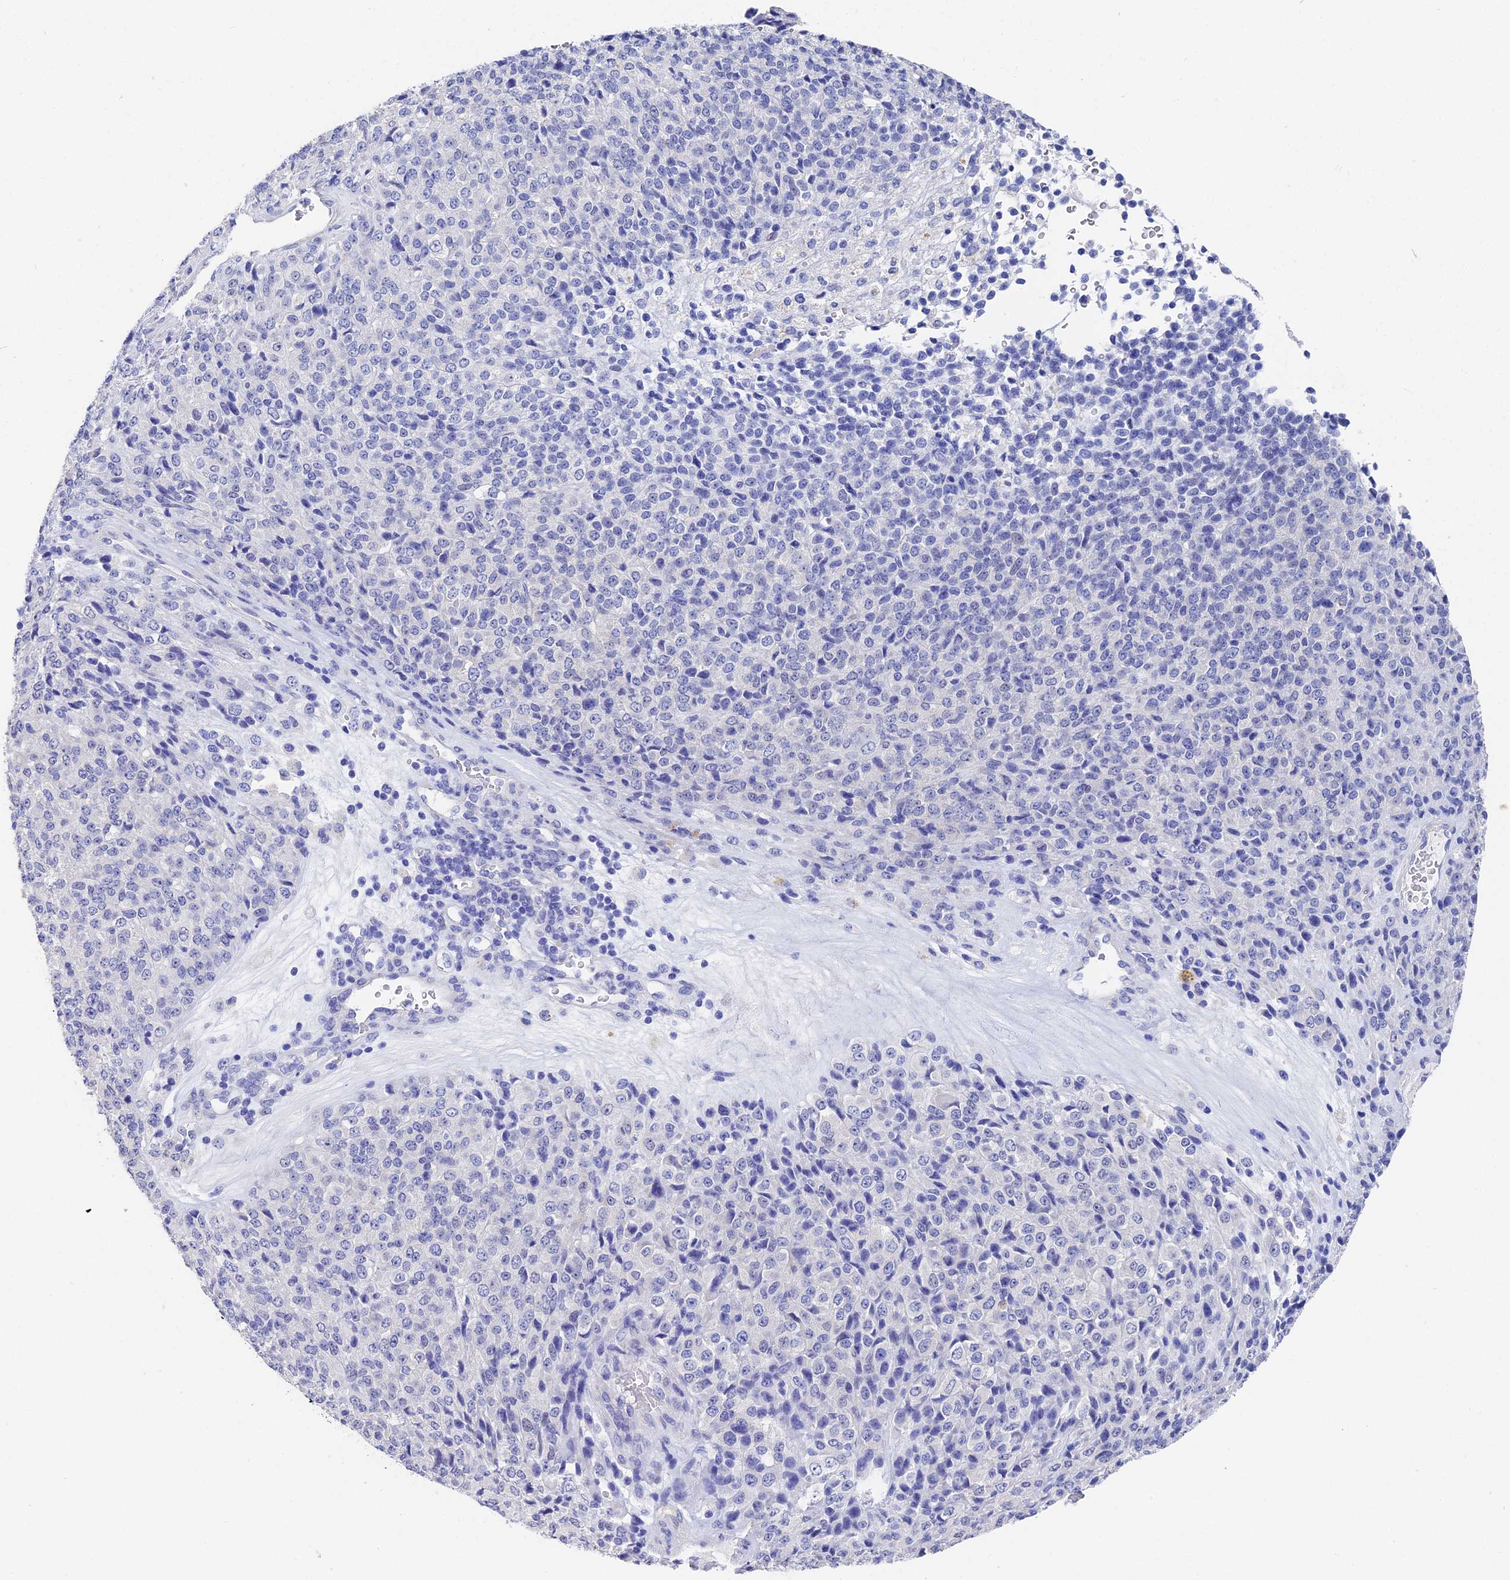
{"staining": {"intensity": "negative", "quantity": "none", "location": "none"}, "tissue": "melanoma", "cell_type": "Tumor cells", "image_type": "cancer", "snomed": [{"axis": "morphology", "description": "Malignant melanoma, Metastatic site"}, {"axis": "topography", "description": "Brain"}], "caption": "Human melanoma stained for a protein using immunohistochemistry (IHC) demonstrates no expression in tumor cells.", "gene": "VPS33B", "patient": {"sex": "female", "age": 56}}